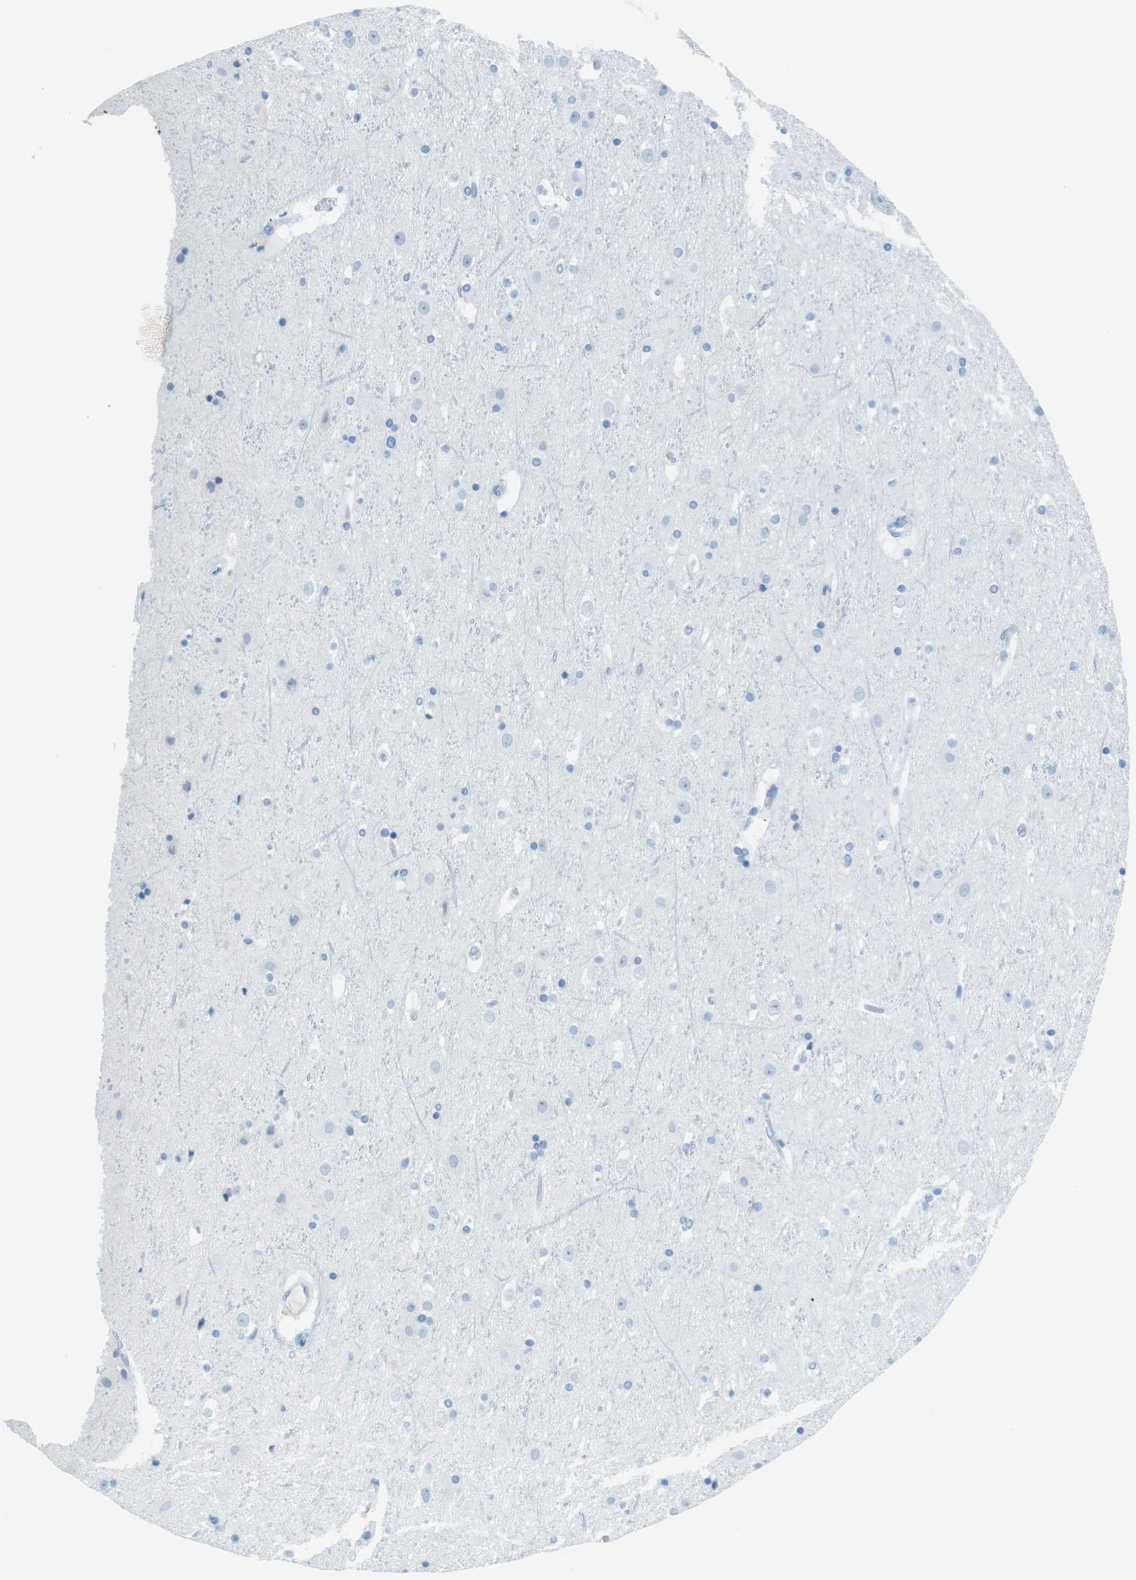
{"staining": {"intensity": "negative", "quantity": "none", "location": "none"}, "tissue": "cerebral cortex", "cell_type": "Endothelial cells", "image_type": "normal", "snomed": [{"axis": "morphology", "description": "Normal tissue, NOS"}, {"axis": "topography", "description": "Cerebral cortex"}], "caption": "Endothelial cells show no significant expression in normal cerebral cortex. (Brightfield microscopy of DAB (3,3'-diaminobenzidine) immunohistochemistry at high magnification).", "gene": "MCEMP1", "patient": {"sex": "male", "age": 45}}